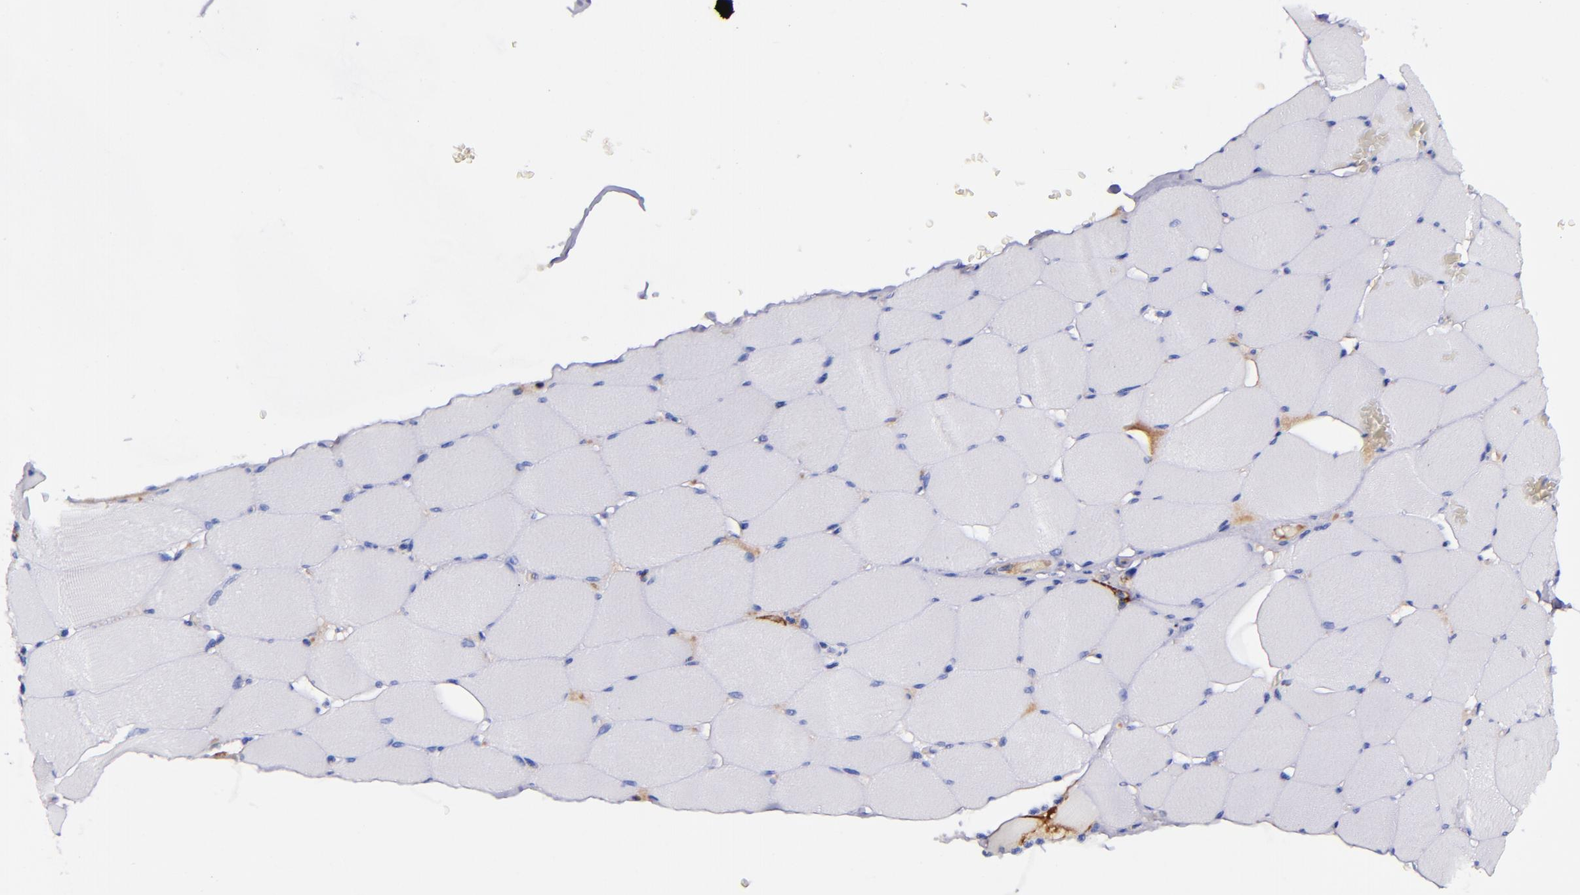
{"staining": {"intensity": "negative", "quantity": "none", "location": "none"}, "tissue": "skeletal muscle", "cell_type": "Myocytes", "image_type": "normal", "snomed": [{"axis": "morphology", "description": "Normal tissue, NOS"}, {"axis": "topography", "description": "Skeletal muscle"}], "caption": "Immunohistochemistry (IHC) micrograph of normal skeletal muscle: skeletal muscle stained with DAB (3,3'-diaminobenzidine) reveals no significant protein positivity in myocytes. (Brightfield microscopy of DAB (3,3'-diaminobenzidine) IHC at high magnification).", "gene": "KNG1", "patient": {"sex": "male", "age": 62}}